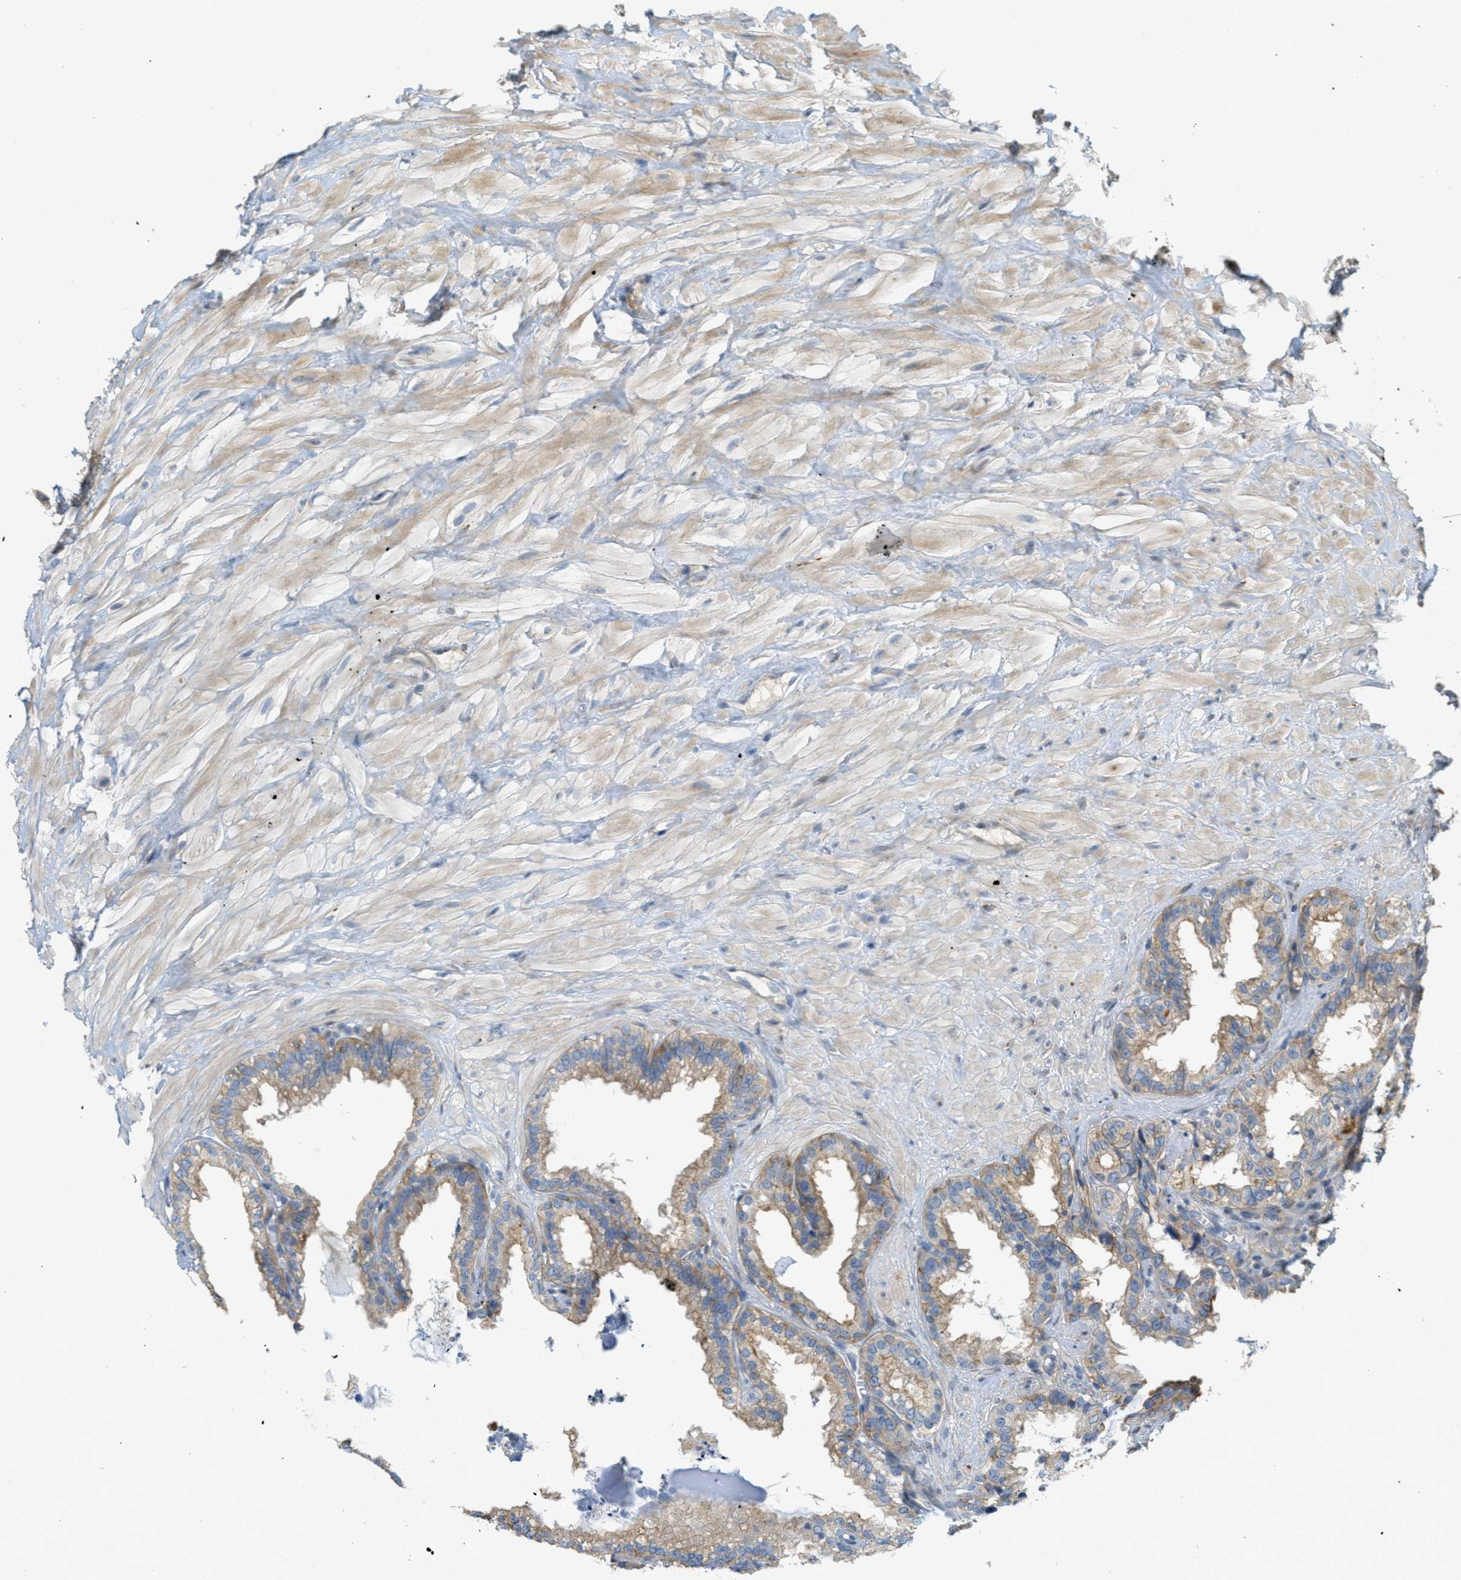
{"staining": {"intensity": "moderate", "quantity": "25%-75%", "location": "cytoplasmic/membranous"}, "tissue": "seminal vesicle", "cell_type": "Glandular cells", "image_type": "normal", "snomed": [{"axis": "morphology", "description": "Normal tissue, NOS"}, {"axis": "topography", "description": "Seminal veicle"}], "caption": "A high-resolution micrograph shows immunohistochemistry staining of unremarkable seminal vesicle, which reveals moderate cytoplasmic/membranous expression in approximately 25%-75% of glandular cells.", "gene": "ADCY5", "patient": {"sex": "male", "age": 64}}